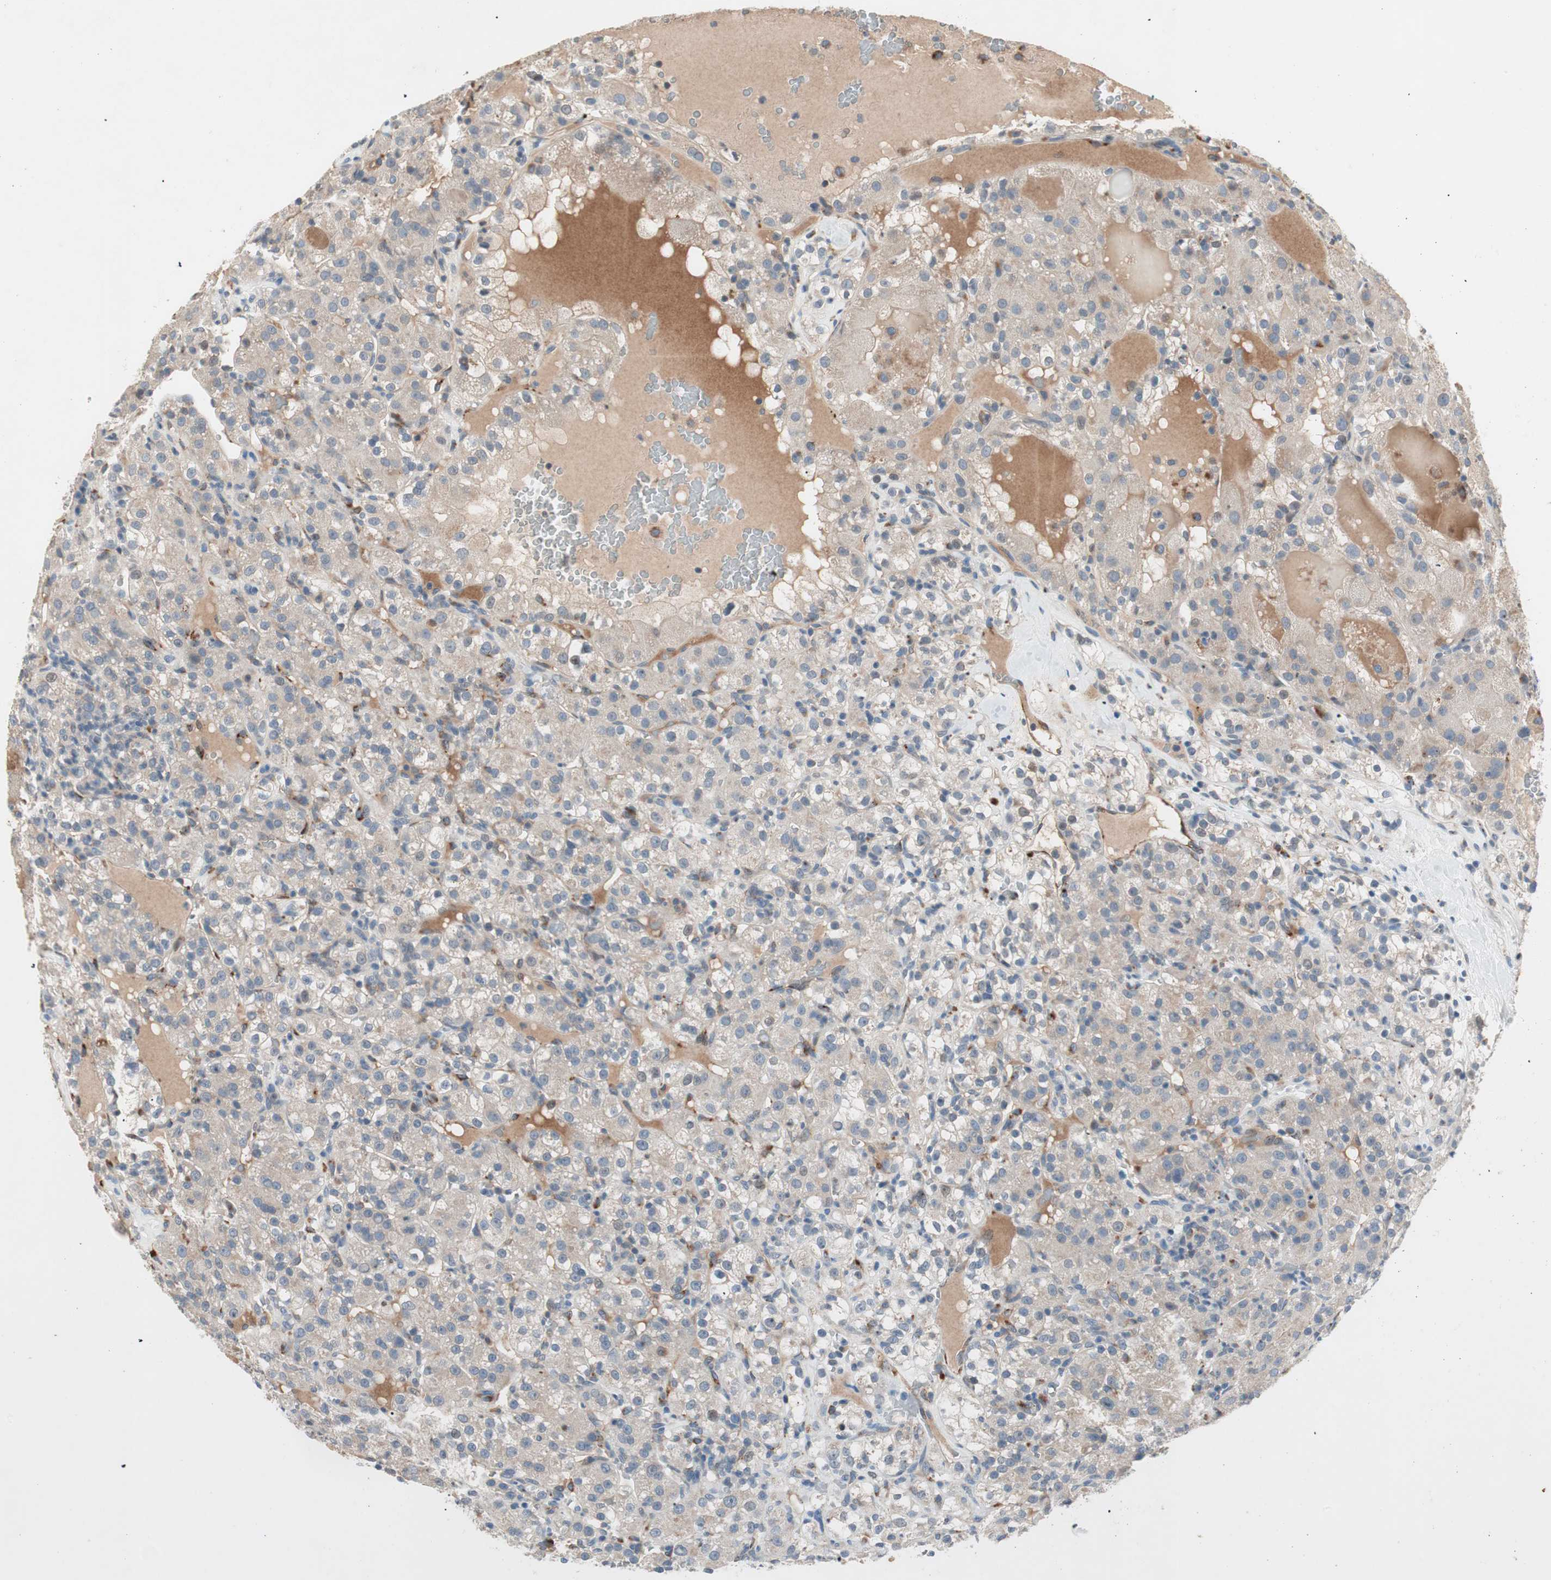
{"staining": {"intensity": "weak", "quantity": "25%-75%", "location": "cytoplasmic/membranous"}, "tissue": "renal cancer", "cell_type": "Tumor cells", "image_type": "cancer", "snomed": [{"axis": "morphology", "description": "Normal tissue, NOS"}, {"axis": "morphology", "description": "Adenocarcinoma, NOS"}, {"axis": "topography", "description": "Kidney"}], "caption": "Immunohistochemical staining of renal adenocarcinoma shows low levels of weak cytoplasmic/membranous staining in approximately 25%-75% of tumor cells.", "gene": "FGFR4", "patient": {"sex": "male", "age": 61}}